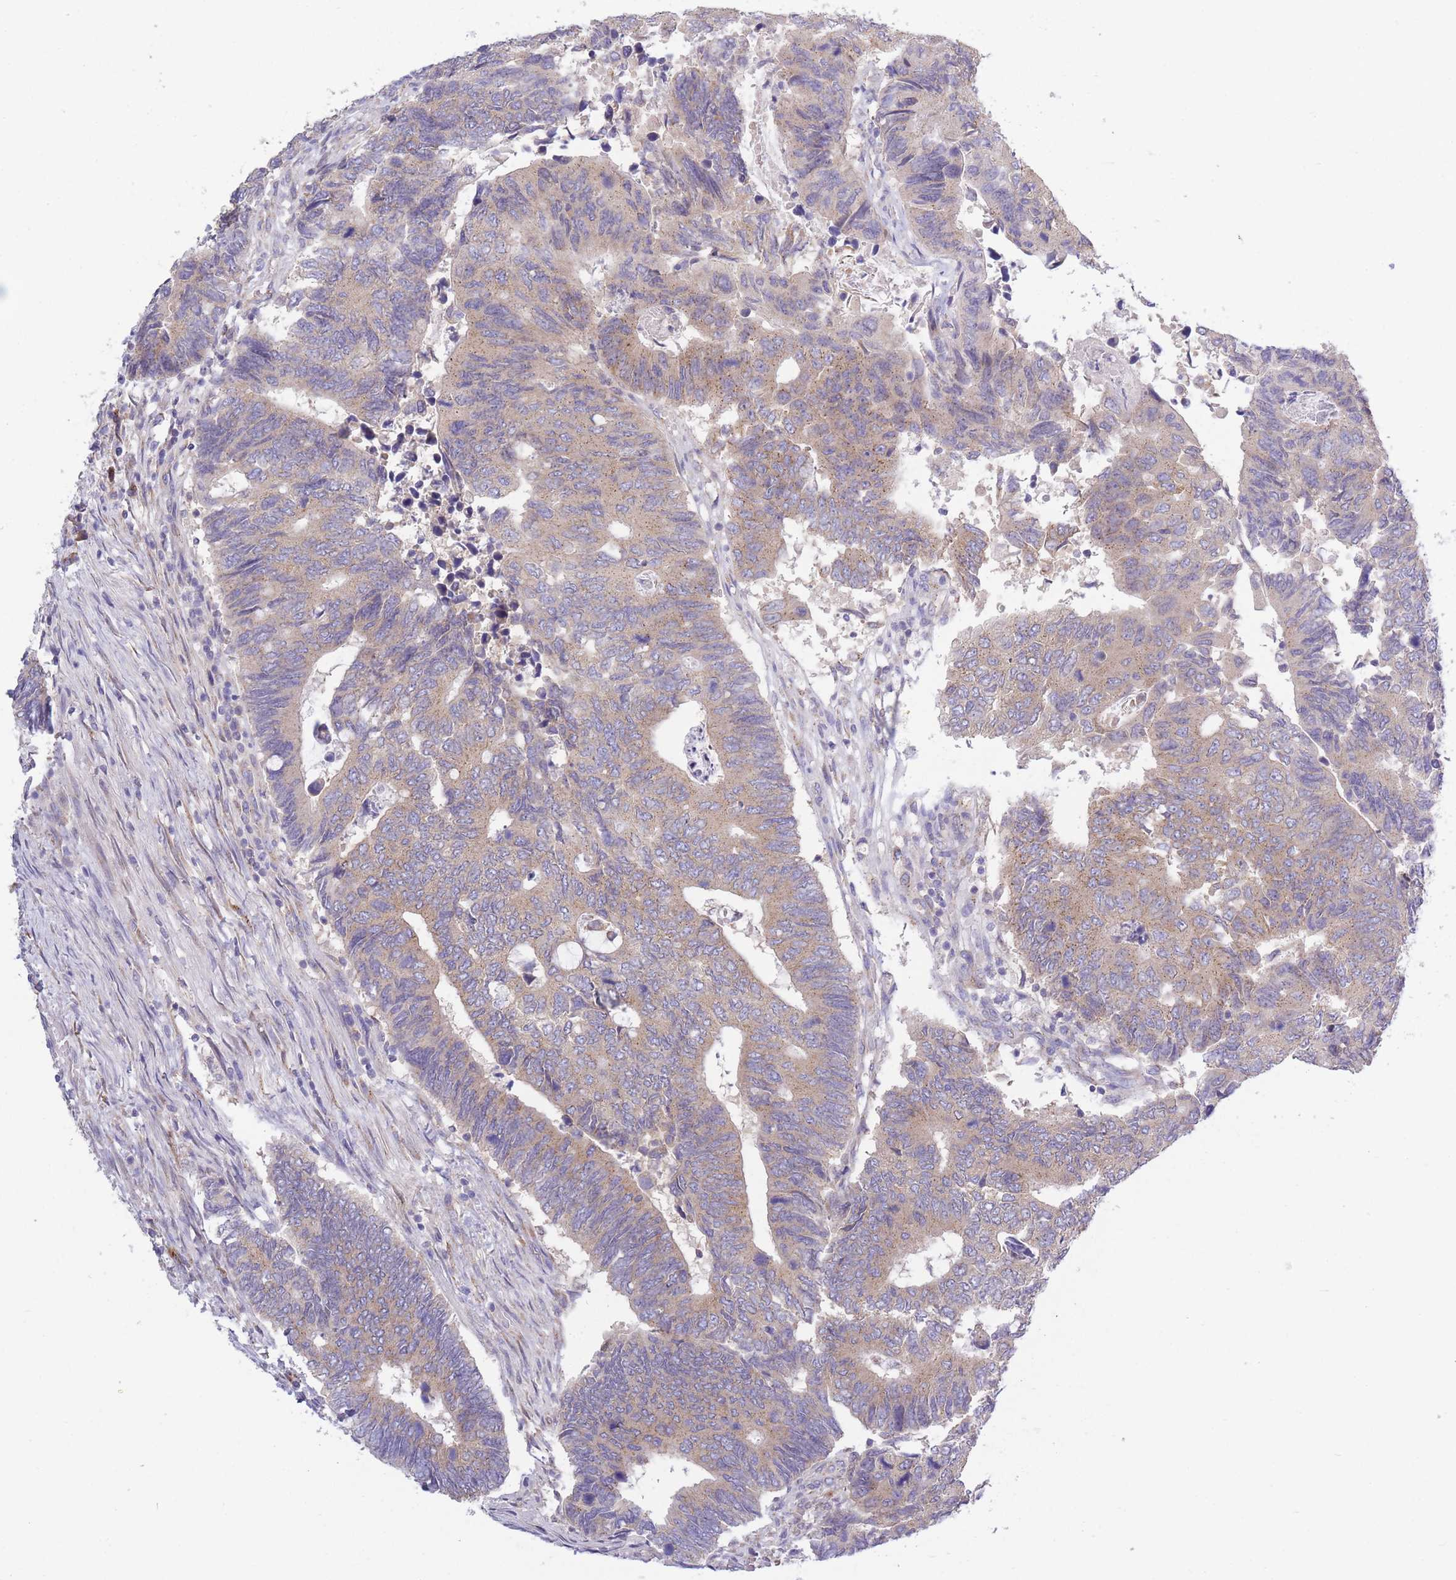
{"staining": {"intensity": "weak", "quantity": ">75%", "location": "cytoplasmic/membranous"}, "tissue": "colorectal cancer", "cell_type": "Tumor cells", "image_type": "cancer", "snomed": [{"axis": "morphology", "description": "Adenocarcinoma, NOS"}, {"axis": "topography", "description": "Colon"}], "caption": "Immunohistochemical staining of colorectal adenocarcinoma shows low levels of weak cytoplasmic/membranous positivity in approximately >75% of tumor cells.", "gene": "COPG2", "patient": {"sex": "male", "age": 87}}